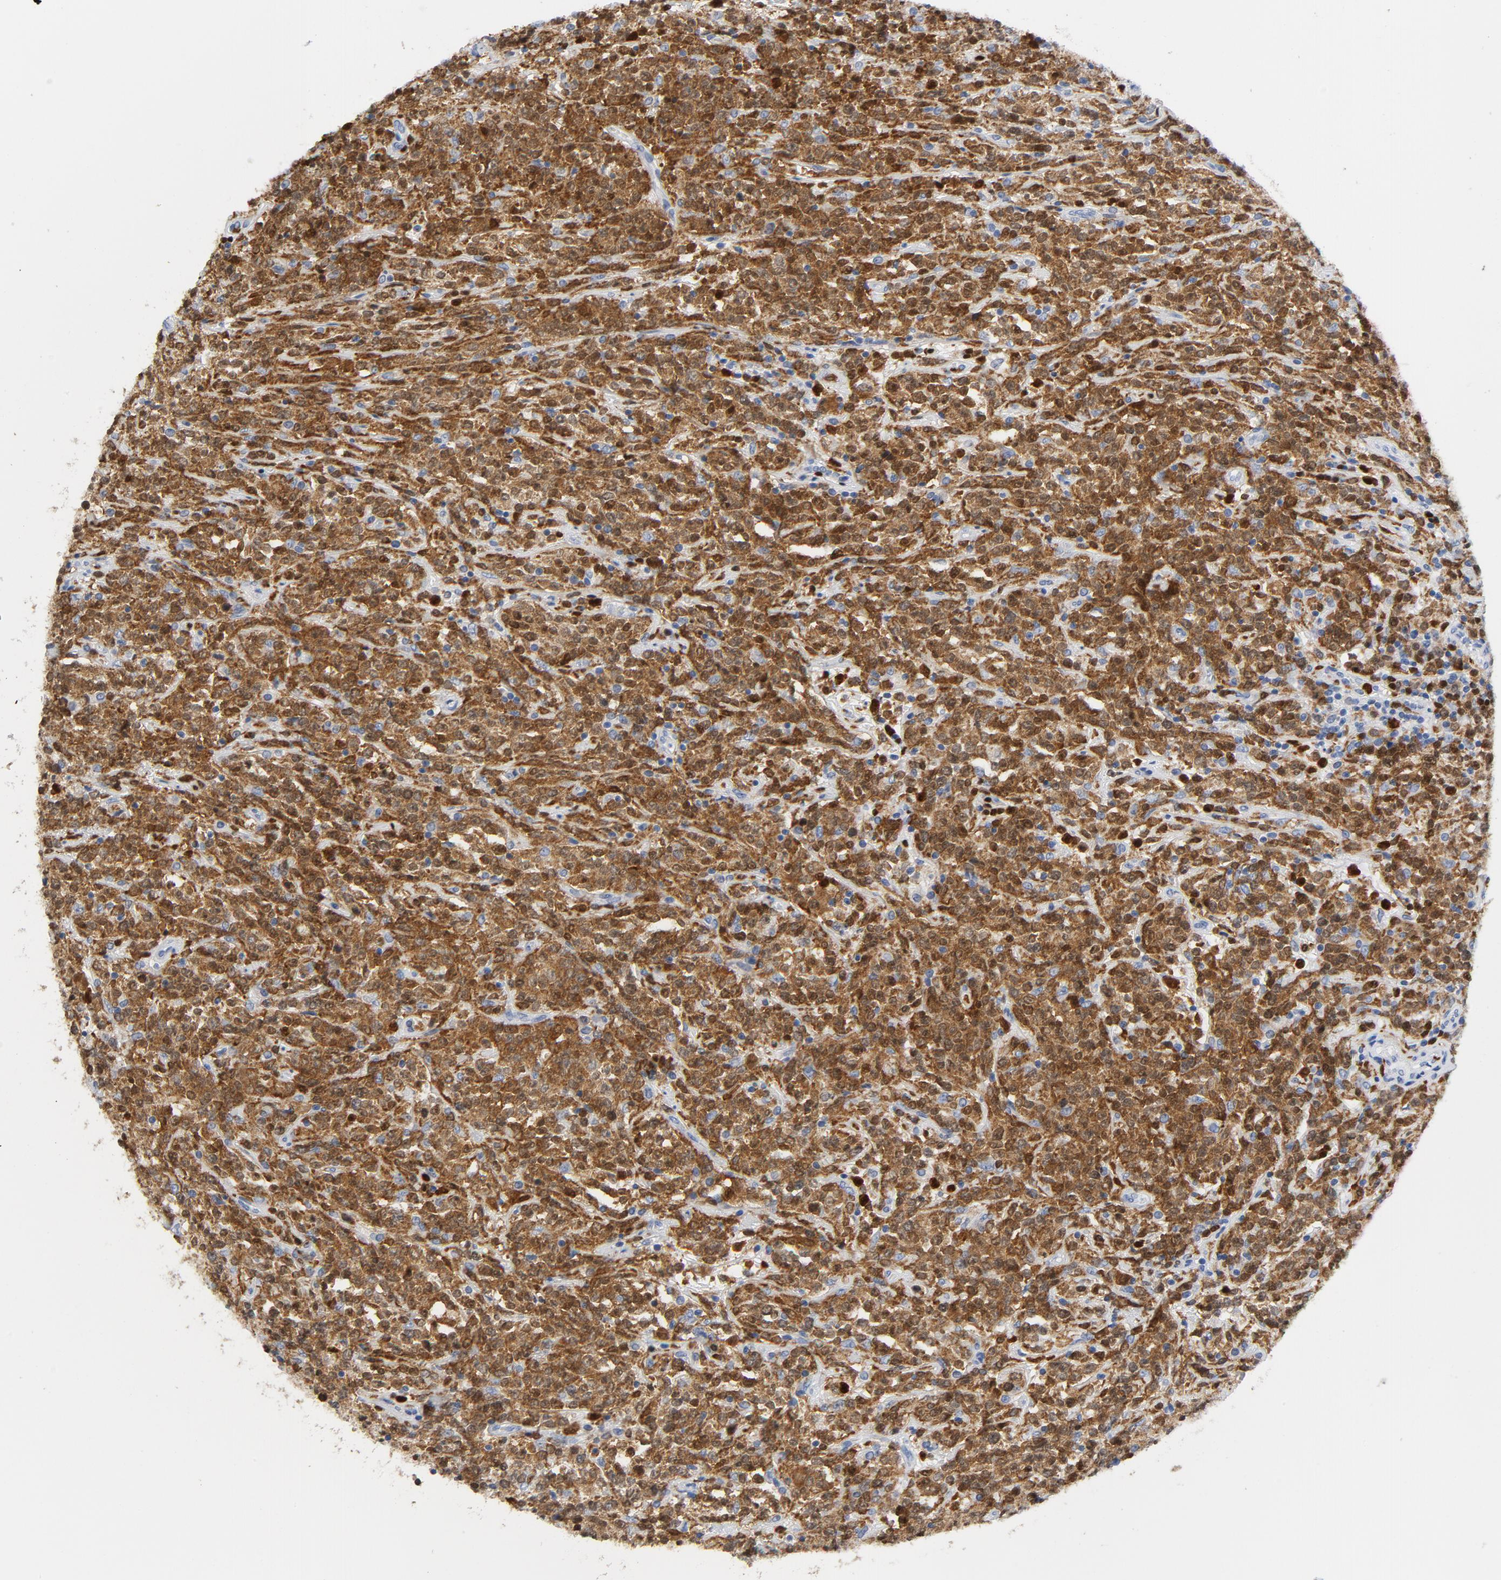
{"staining": {"intensity": "strong", "quantity": ">75%", "location": "cytoplasmic/membranous,nuclear"}, "tissue": "lymphoma", "cell_type": "Tumor cells", "image_type": "cancer", "snomed": [{"axis": "morphology", "description": "Malignant lymphoma, non-Hodgkin's type, High grade"}, {"axis": "topography", "description": "Soft tissue"}], "caption": "Malignant lymphoma, non-Hodgkin's type (high-grade) tissue reveals strong cytoplasmic/membranous and nuclear expression in about >75% of tumor cells, visualized by immunohistochemistry.", "gene": "NCF1", "patient": {"sex": "male", "age": 18}}